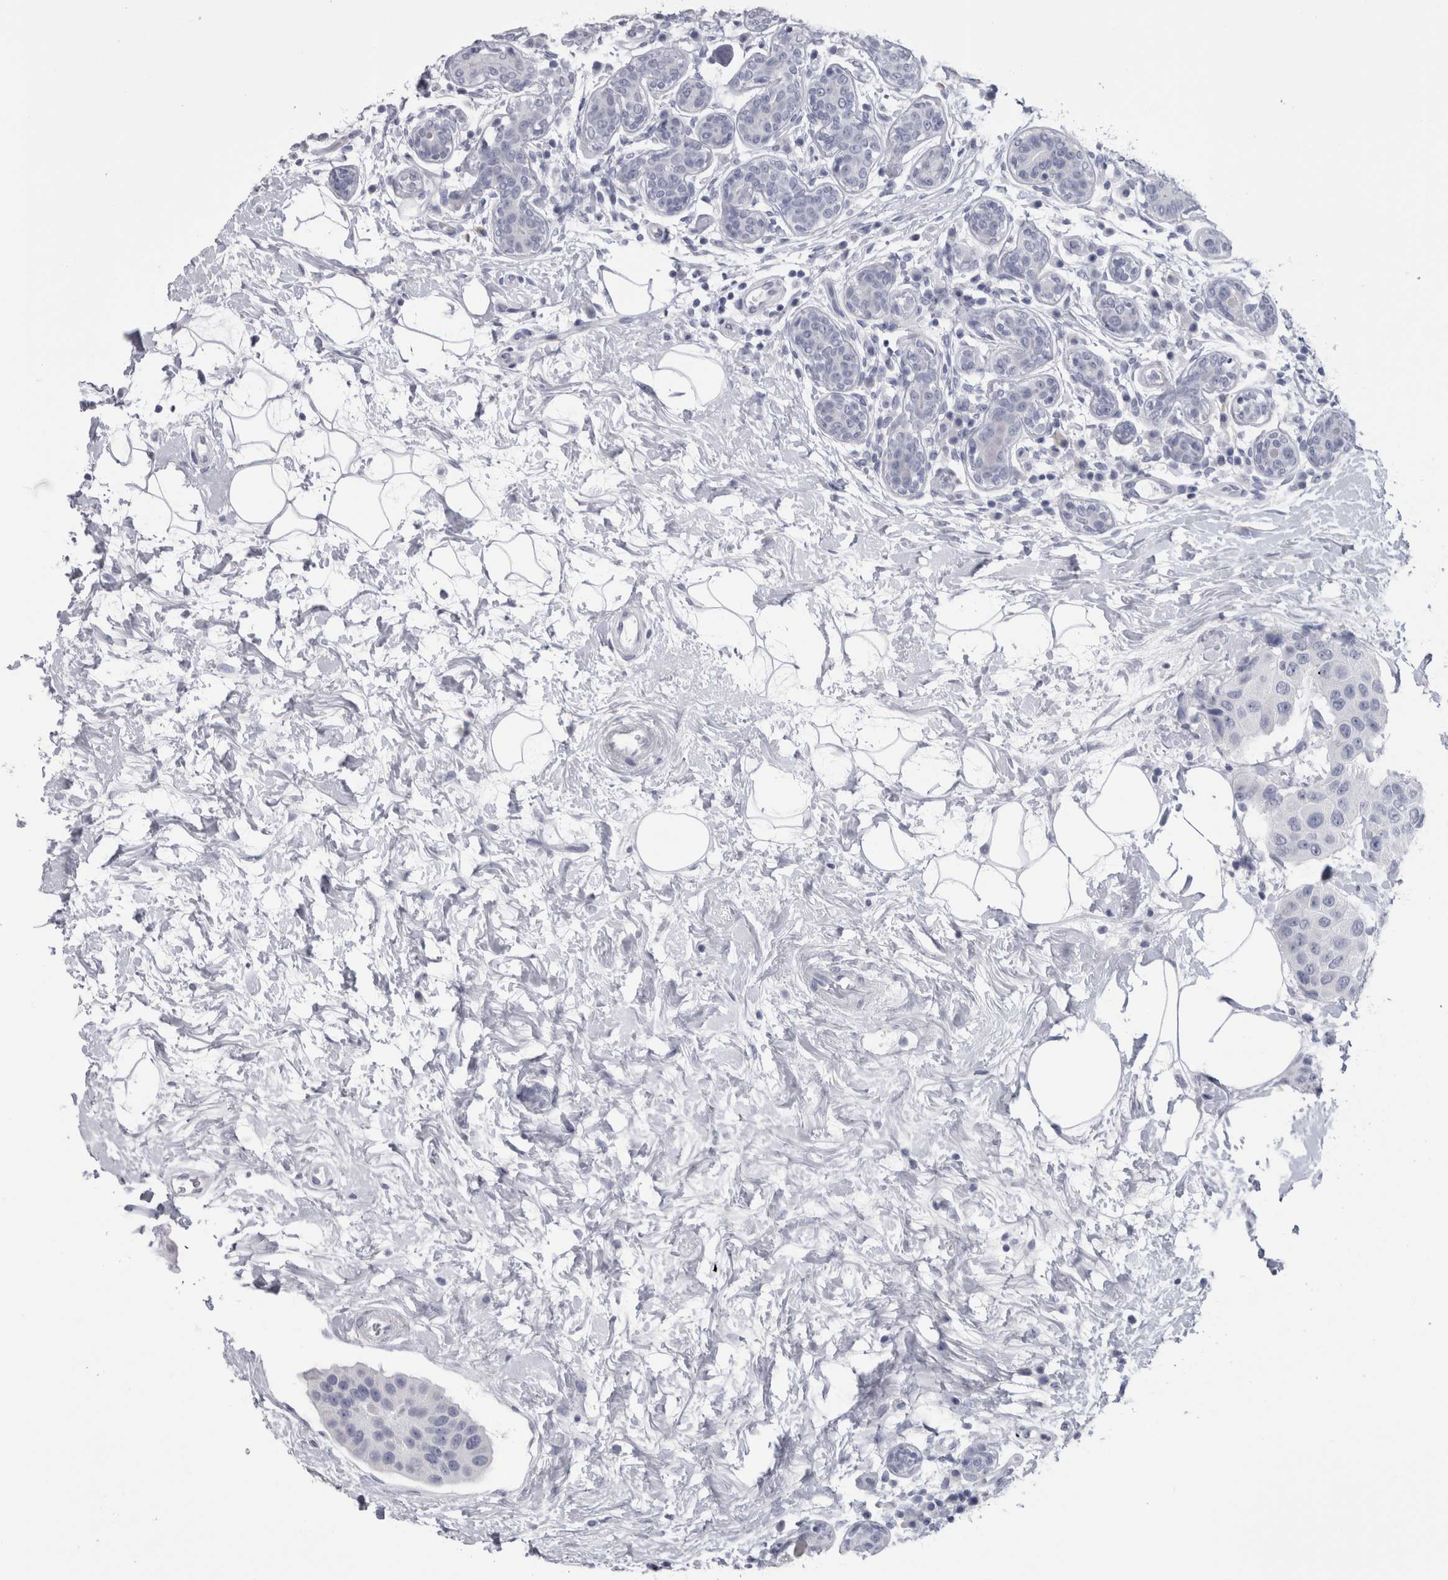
{"staining": {"intensity": "negative", "quantity": "none", "location": "none"}, "tissue": "breast cancer", "cell_type": "Tumor cells", "image_type": "cancer", "snomed": [{"axis": "morphology", "description": "Normal tissue, NOS"}, {"axis": "morphology", "description": "Duct carcinoma"}, {"axis": "topography", "description": "Breast"}], "caption": "The micrograph displays no significant expression in tumor cells of breast cancer.", "gene": "PTH", "patient": {"sex": "female", "age": 39}}